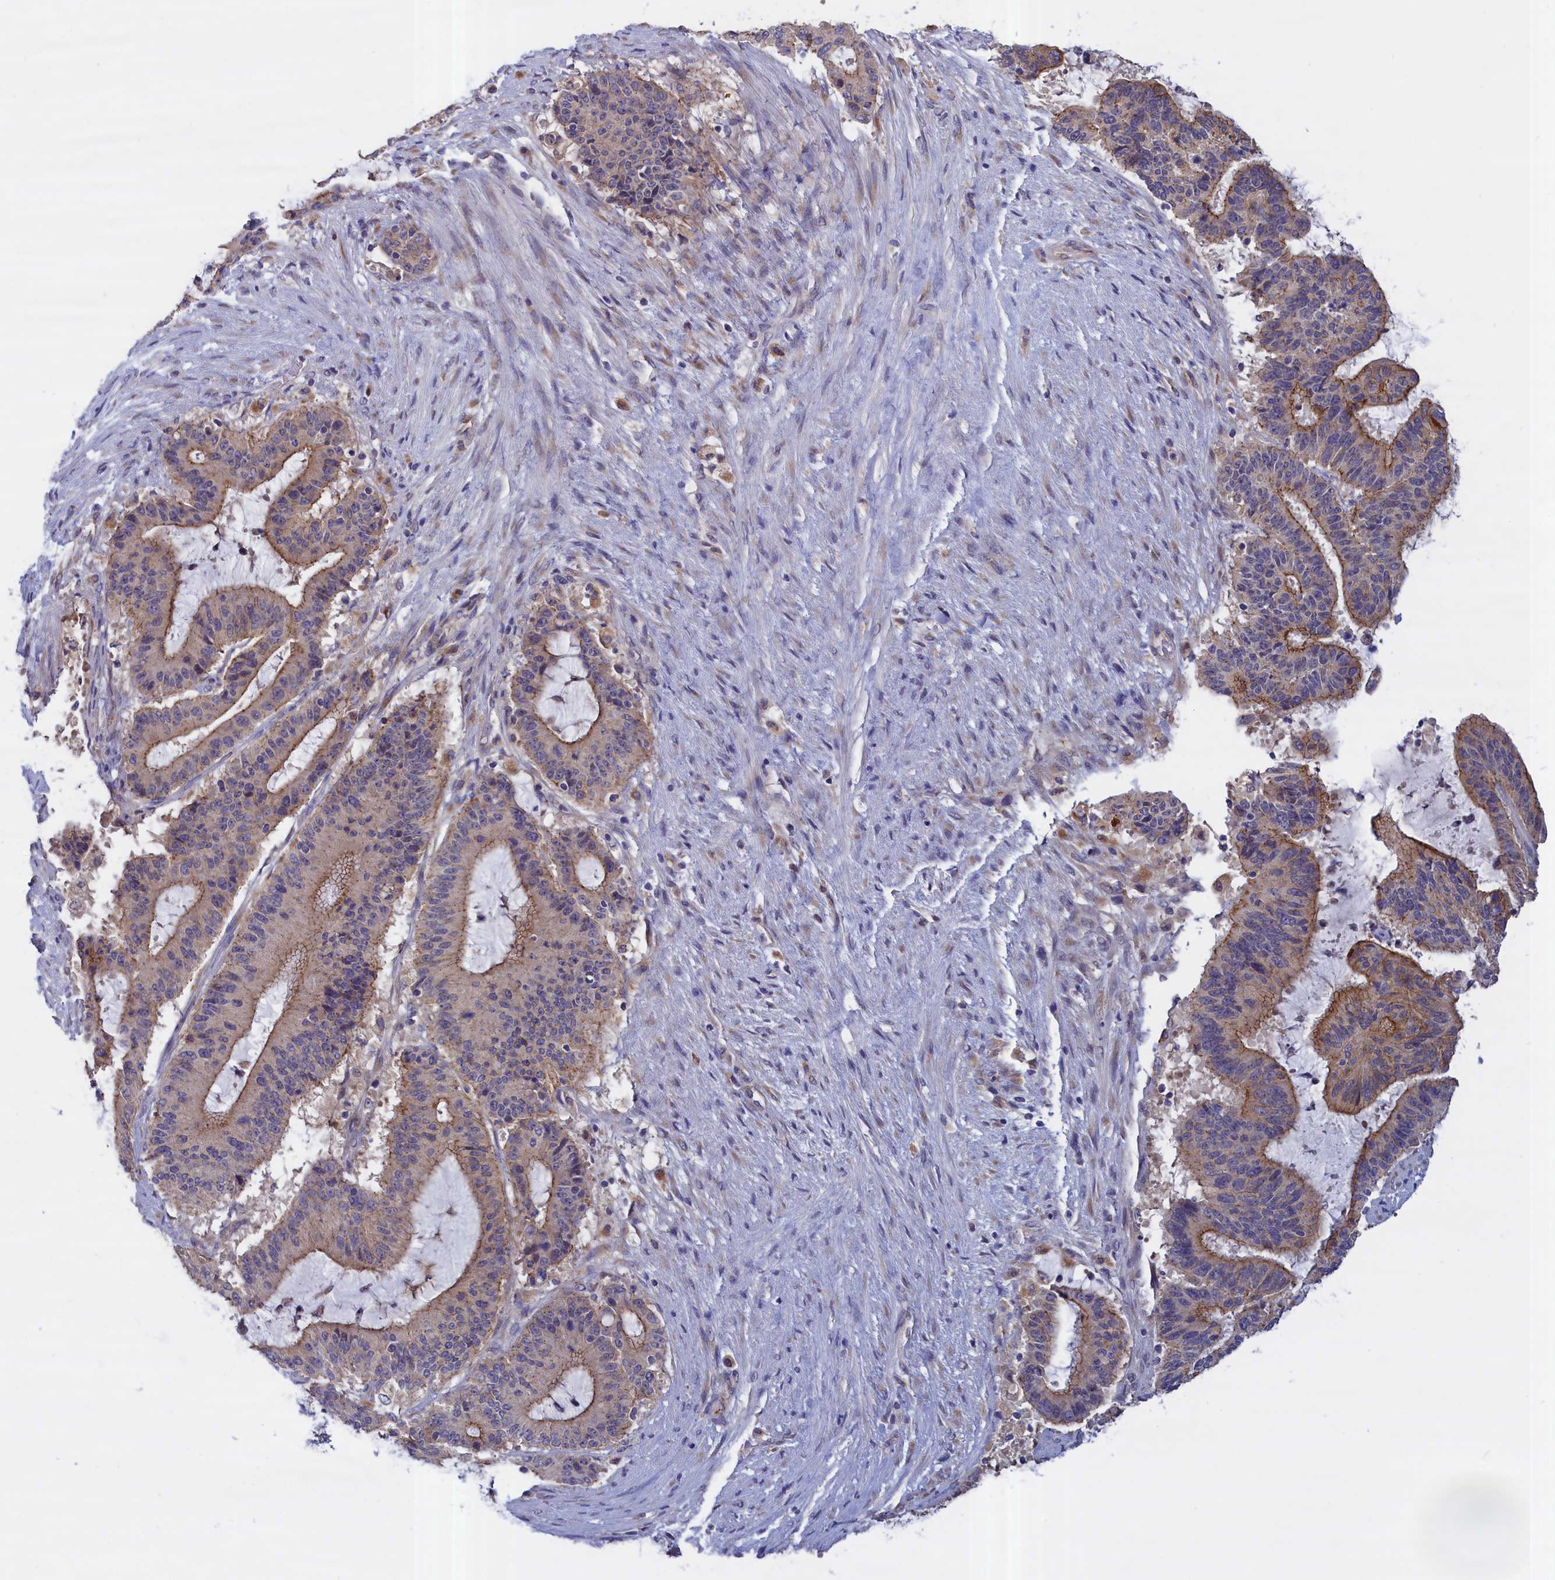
{"staining": {"intensity": "moderate", "quantity": "25%-75%", "location": "cytoplasmic/membranous"}, "tissue": "liver cancer", "cell_type": "Tumor cells", "image_type": "cancer", "snomed": [{"axis": "morphology", "description": "Normal tissue, NOS"}, {"axis": "morphology", "description": "Cholangiocarcinoma"}, {"axis": "topography", "description": "Liver"}, {"axis": "topography", "description": "Peripheral nerve tissue"}], "caption": "Cholangiocarcinoma (liver) was stained to show a protein in brown. There is medium levels of moderate cytoplasmic/membranous staining in approximately 25%-75% of tumor cells.", "gene": "COL19A1", "patient": {"sex": "female", "age": 73}}